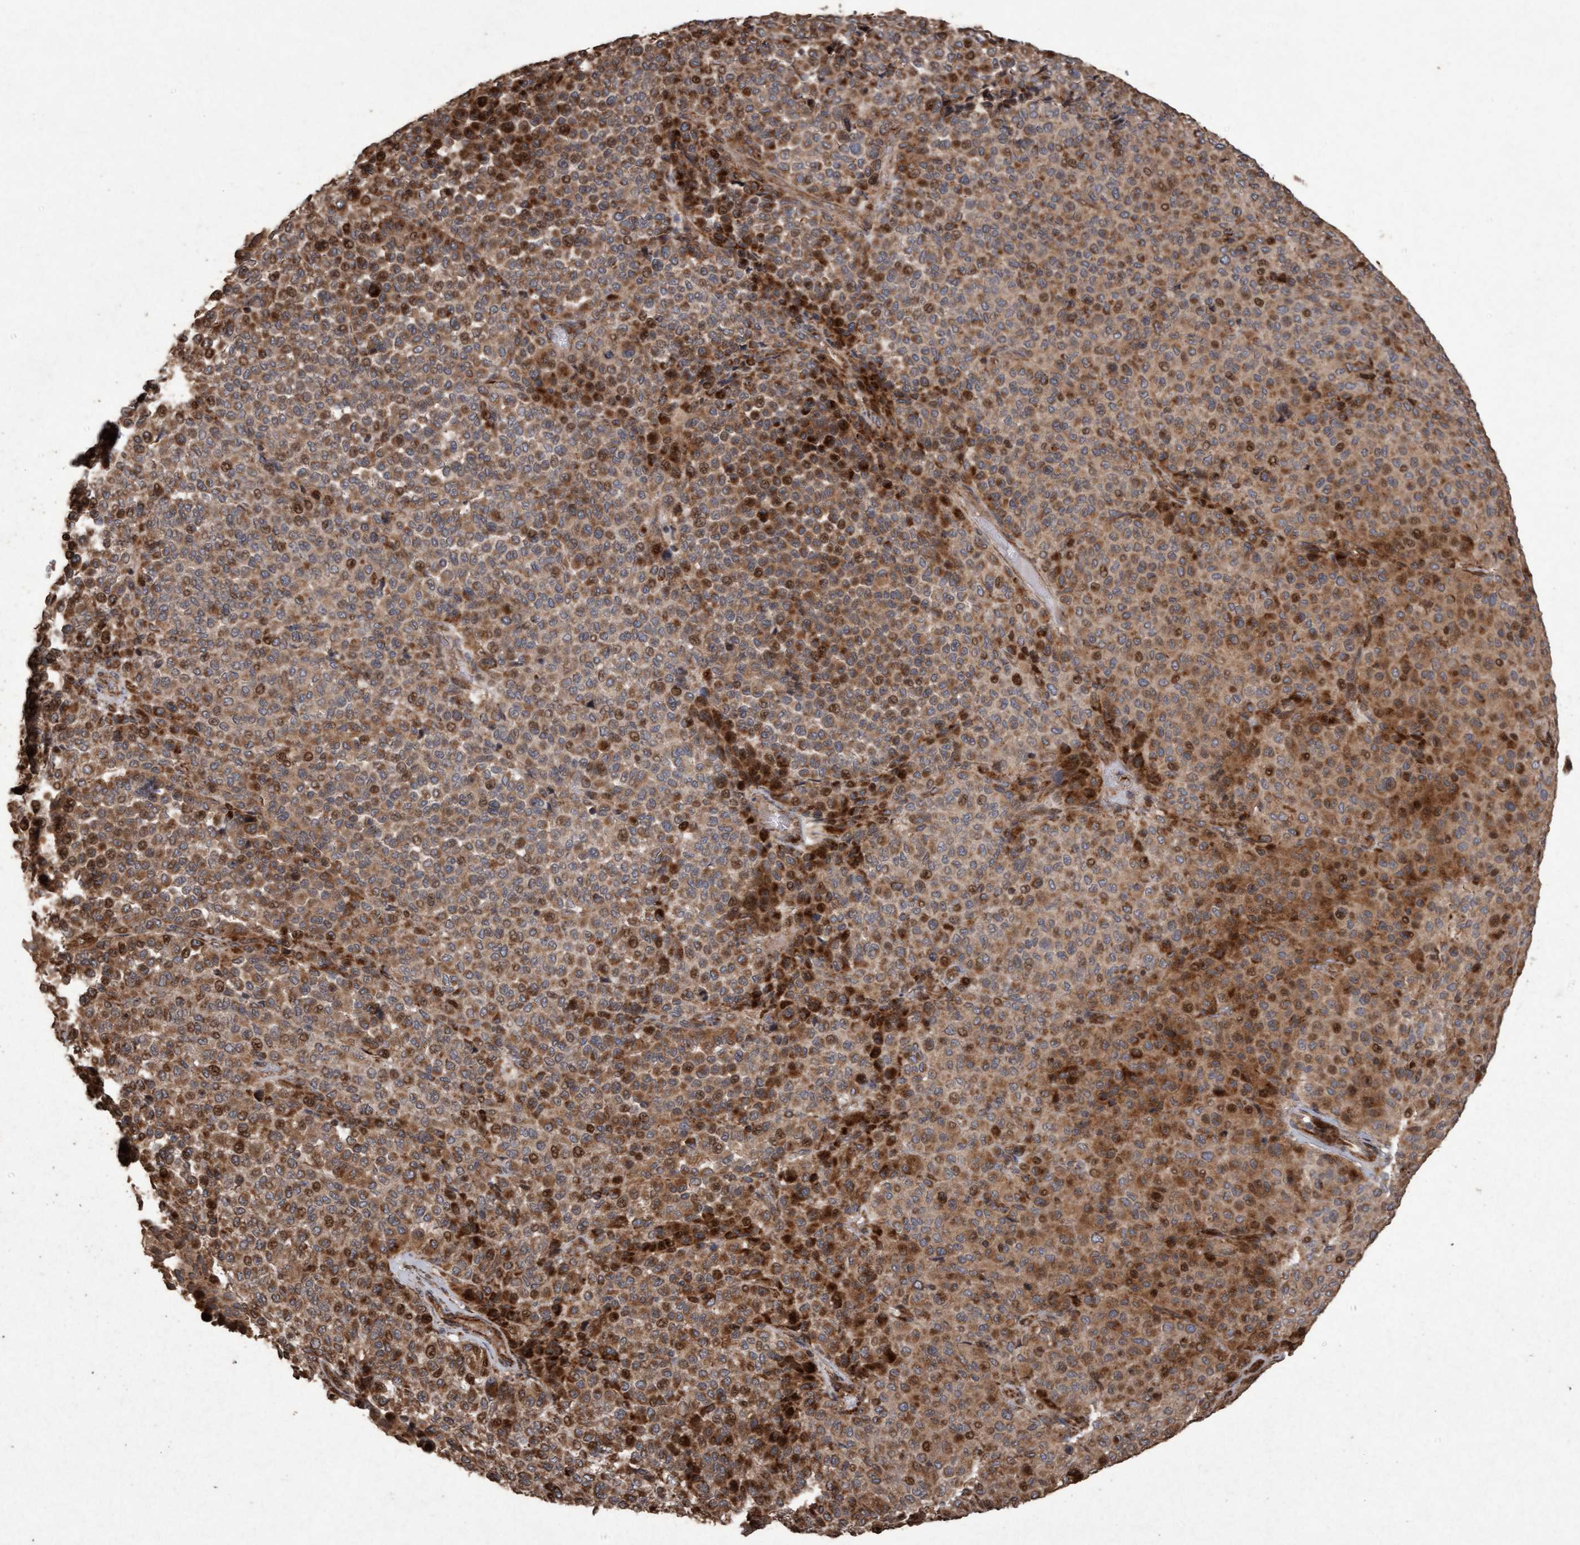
{"staining": {"intensity": "weak", "quantity": ">75%", "location": "cytoplasmic/membranous"}, "tissue": "melanoma", "cell_type": "Tumor cells", "image_type": "cancer", "snomed": [{"axis": "morphology", "description": "Malignant melanoma, Metastatic site"}, {"axis": "topography", "description": "Pancreas"}], "caption": "Immunohistochemistry image of neoplastic tissue: human melanoma stained using IHC demonstrates low levels of weak protein expression localized specifically in the cytoplasmic/membranous of tumor cells, appearing as a cytoplasmic/membranous brown color.", "gene": "OSBP2", "patient": {"sex": "female", "age": 30}}